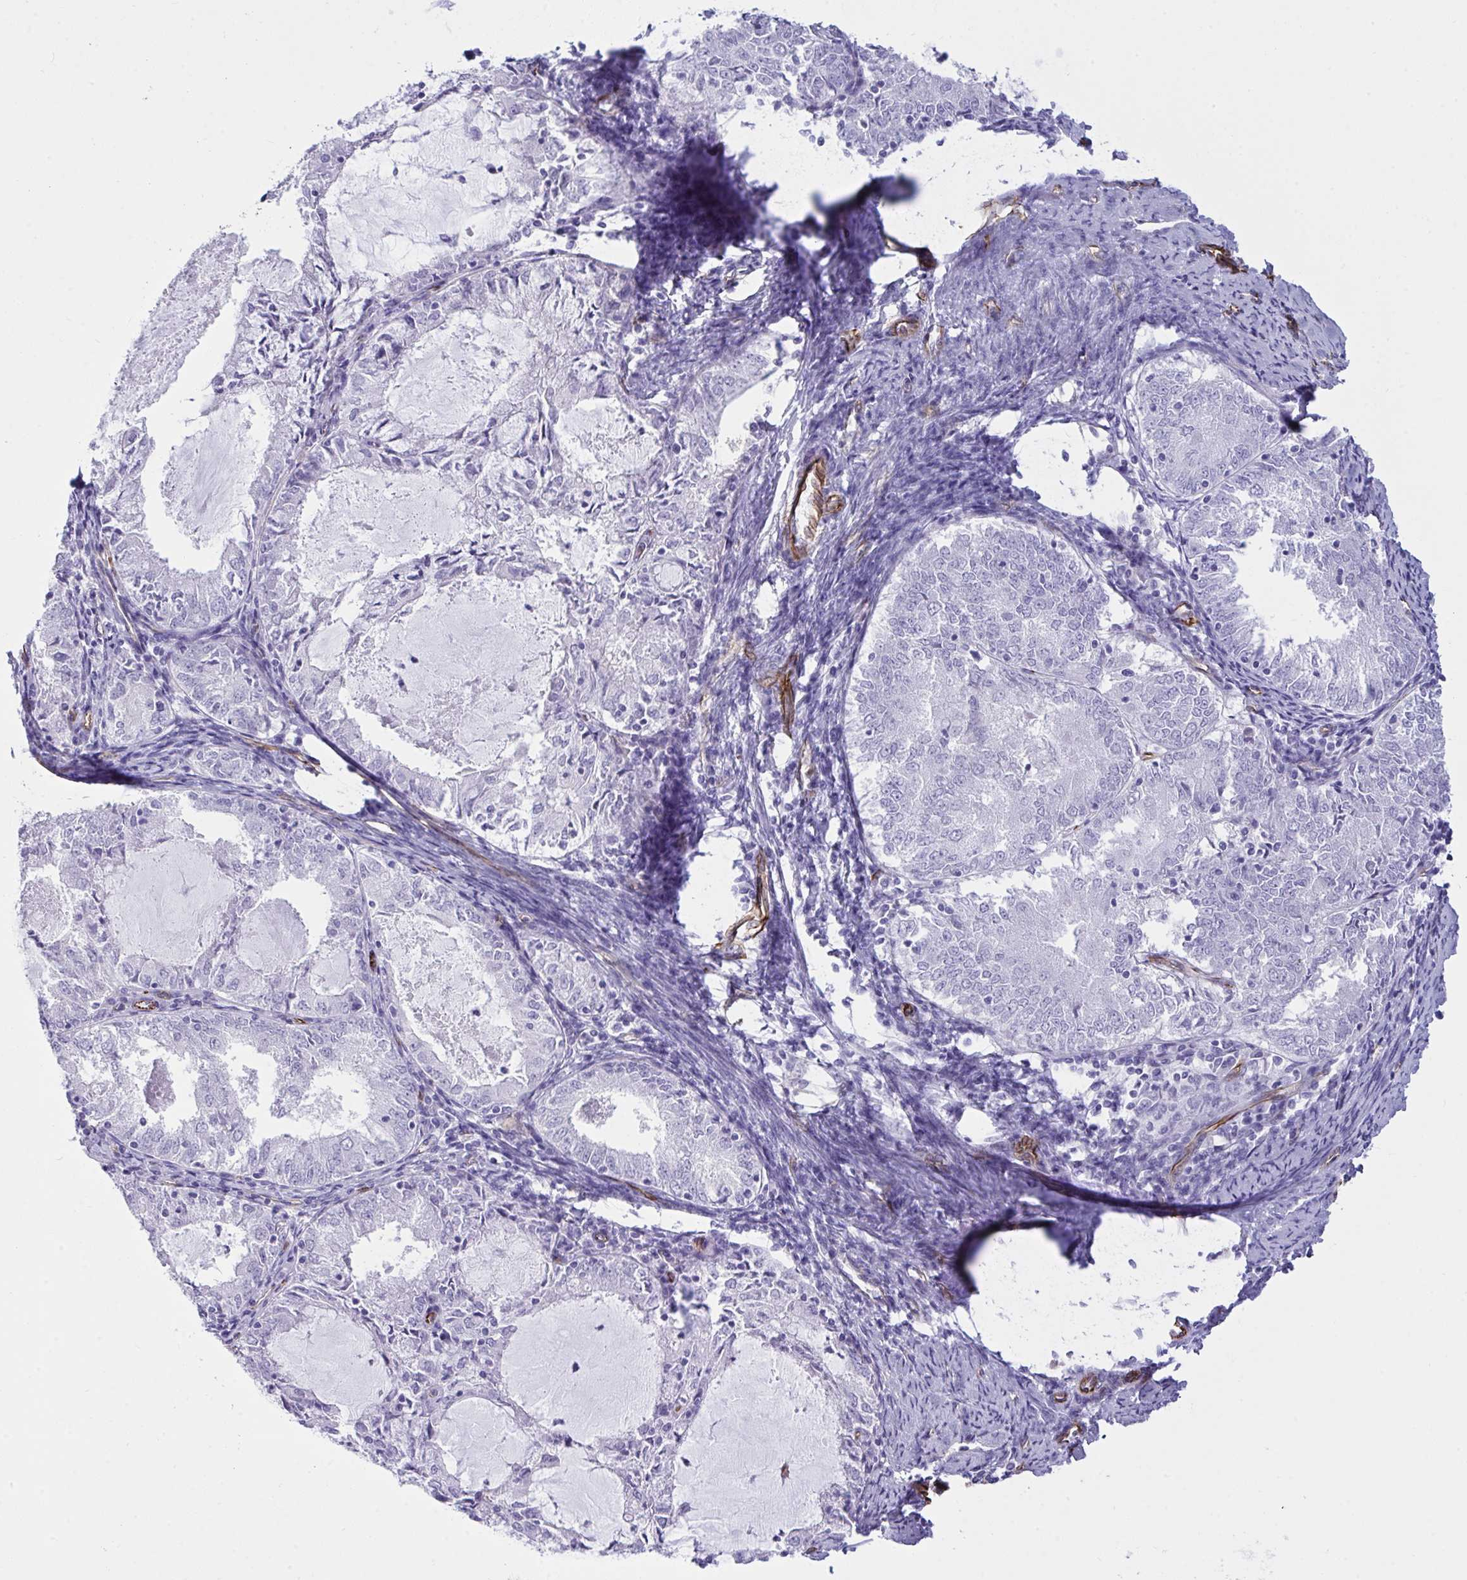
{"staining": {"intensity": "negative", "quantity": "none", "location": "none"}, "tissue": "endometrial cancer", "cell_type": "Tumor cells", "image_type": "cancer", "snomed": [{"axis": "morphology", "description": "Adenocarcinoma, NOS"}, {"axis": "topography", "description": "Endometrium"}], "caption": "This is an IHC micrograph of endometrial cancer. There is no positivity in tumor cells.", "gene": "SLC35B1", "patient": {"sex": "female", "age": 57}}